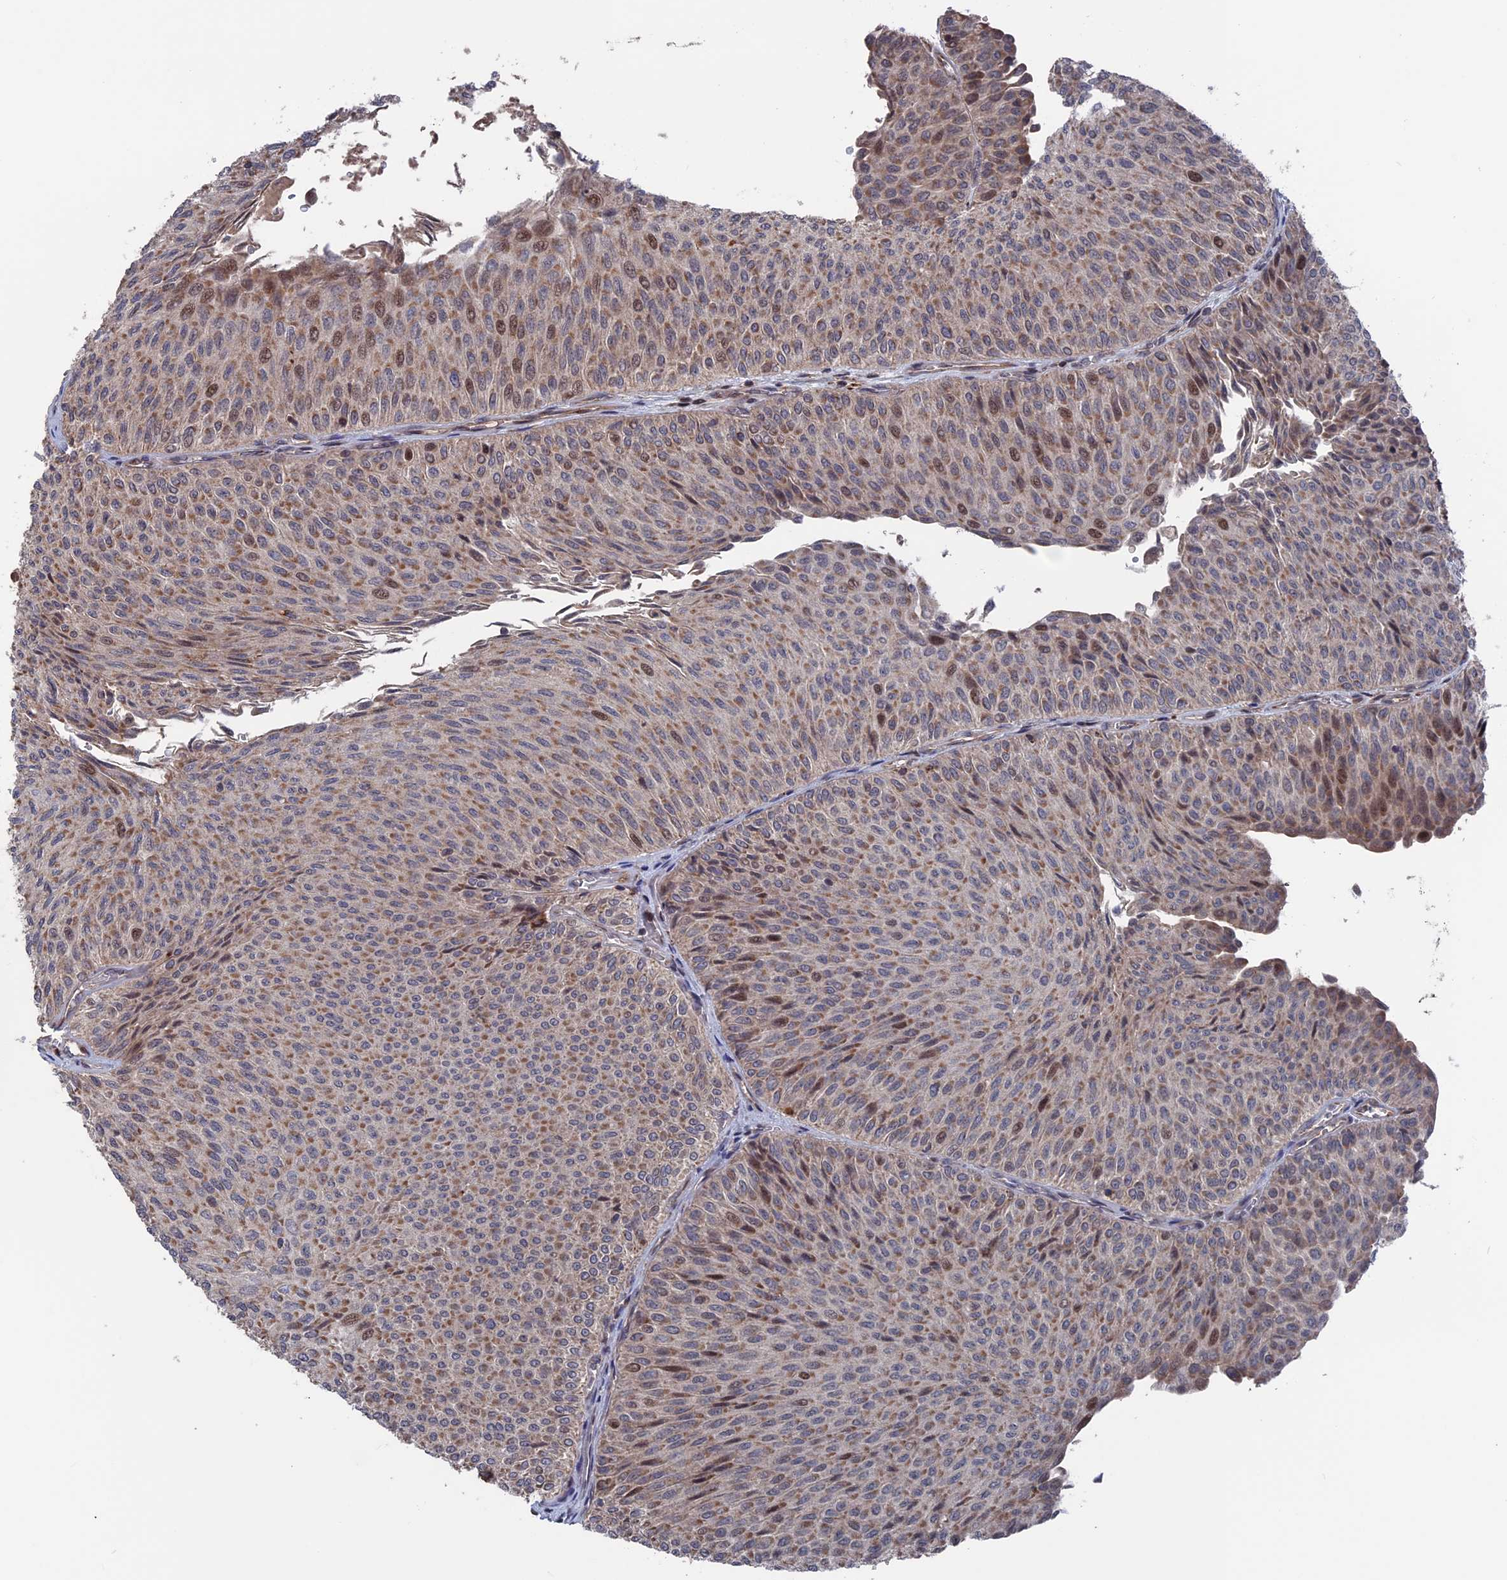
{"staining": {"intensity": "weak", "quantity": ">75%", "location": "cytoplasmic/membranous"}, "tissue": "urothelial cancer", "cell_type": "Tumor cells", "image_type": "cancer", "snomed": [{"axis": "morphology", "description": "Urothelial carcinoma, Low grade"}, {"axis": "topography", "description": "Urinary bladder"}], "caption": "Urothelial cancer stained with a brown dye displays weak cytoplasmic/membranous positive expression in about >75% of tumor cells.", "gene": "PLA2G15", "patient": {"sex": "male", "age": 78}}